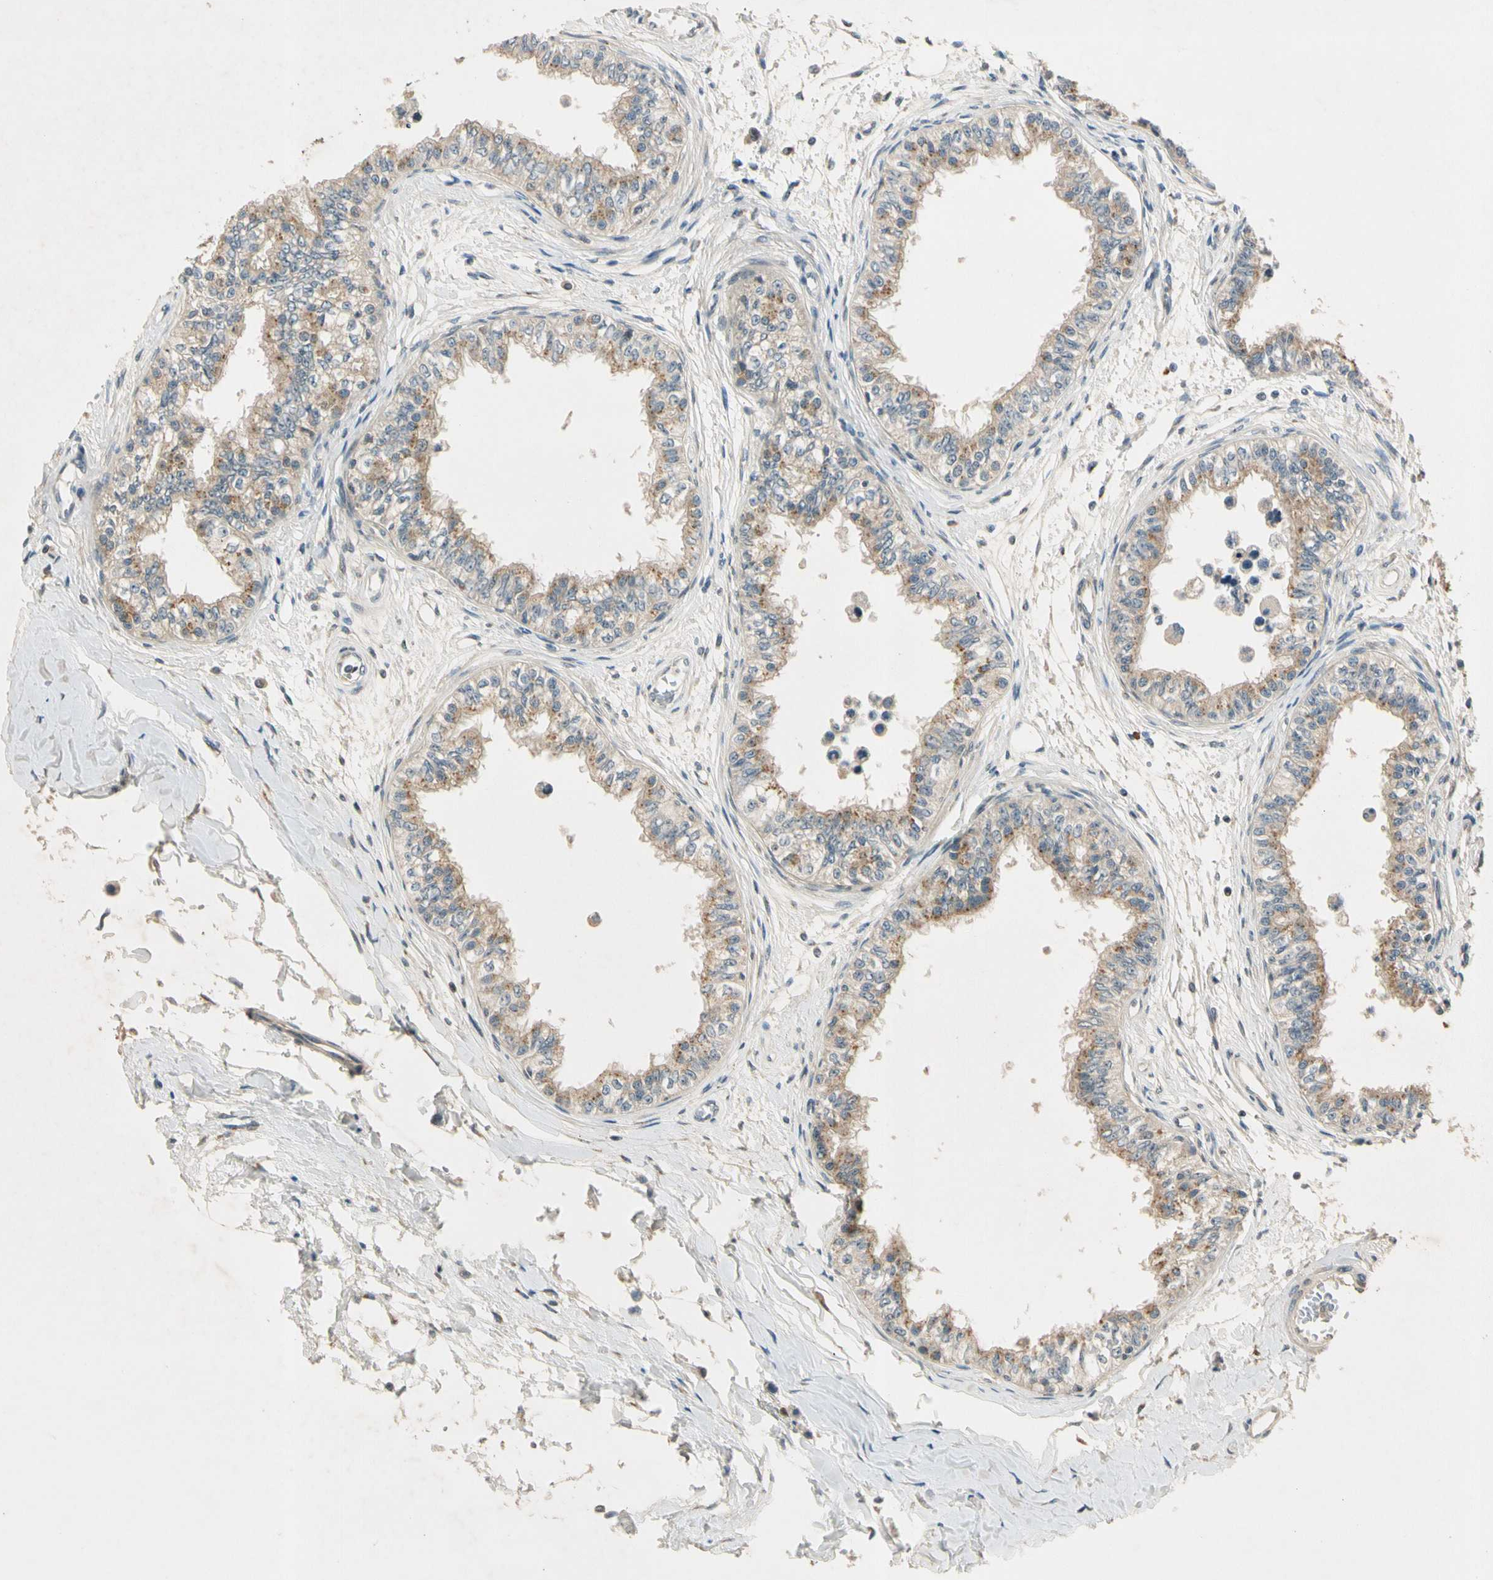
{"staining": {"intensity": "strong", "quantity": ">75%", "location": "cytoplasmic/membranous"}, "tissue": "epididymis", "cell_type": "Glandular cells", "image_type": "normal", "snomed": [{"axis": "morphology", "description": "Normal tissue, NOS"}, {"axis": "morphology", "description": "Adenocarcinoma, metastatic, NOS"}, {"axis": "topography", "description": "Testis"}, {"axis": "topography", "description": "Epididymis"}], "caption": "IHC image of unremarkable epididymis: epididymis stained using immunohistochemistry (IHC) exhibits high levels of strong protein expression localized specifically in the cytoplasmic/membranous of glandular cells, appearing as a cytoplasmic/membranous brown color.", "gene": "RPS6KB2", "patient": {"sex": "male", "age": 26}}